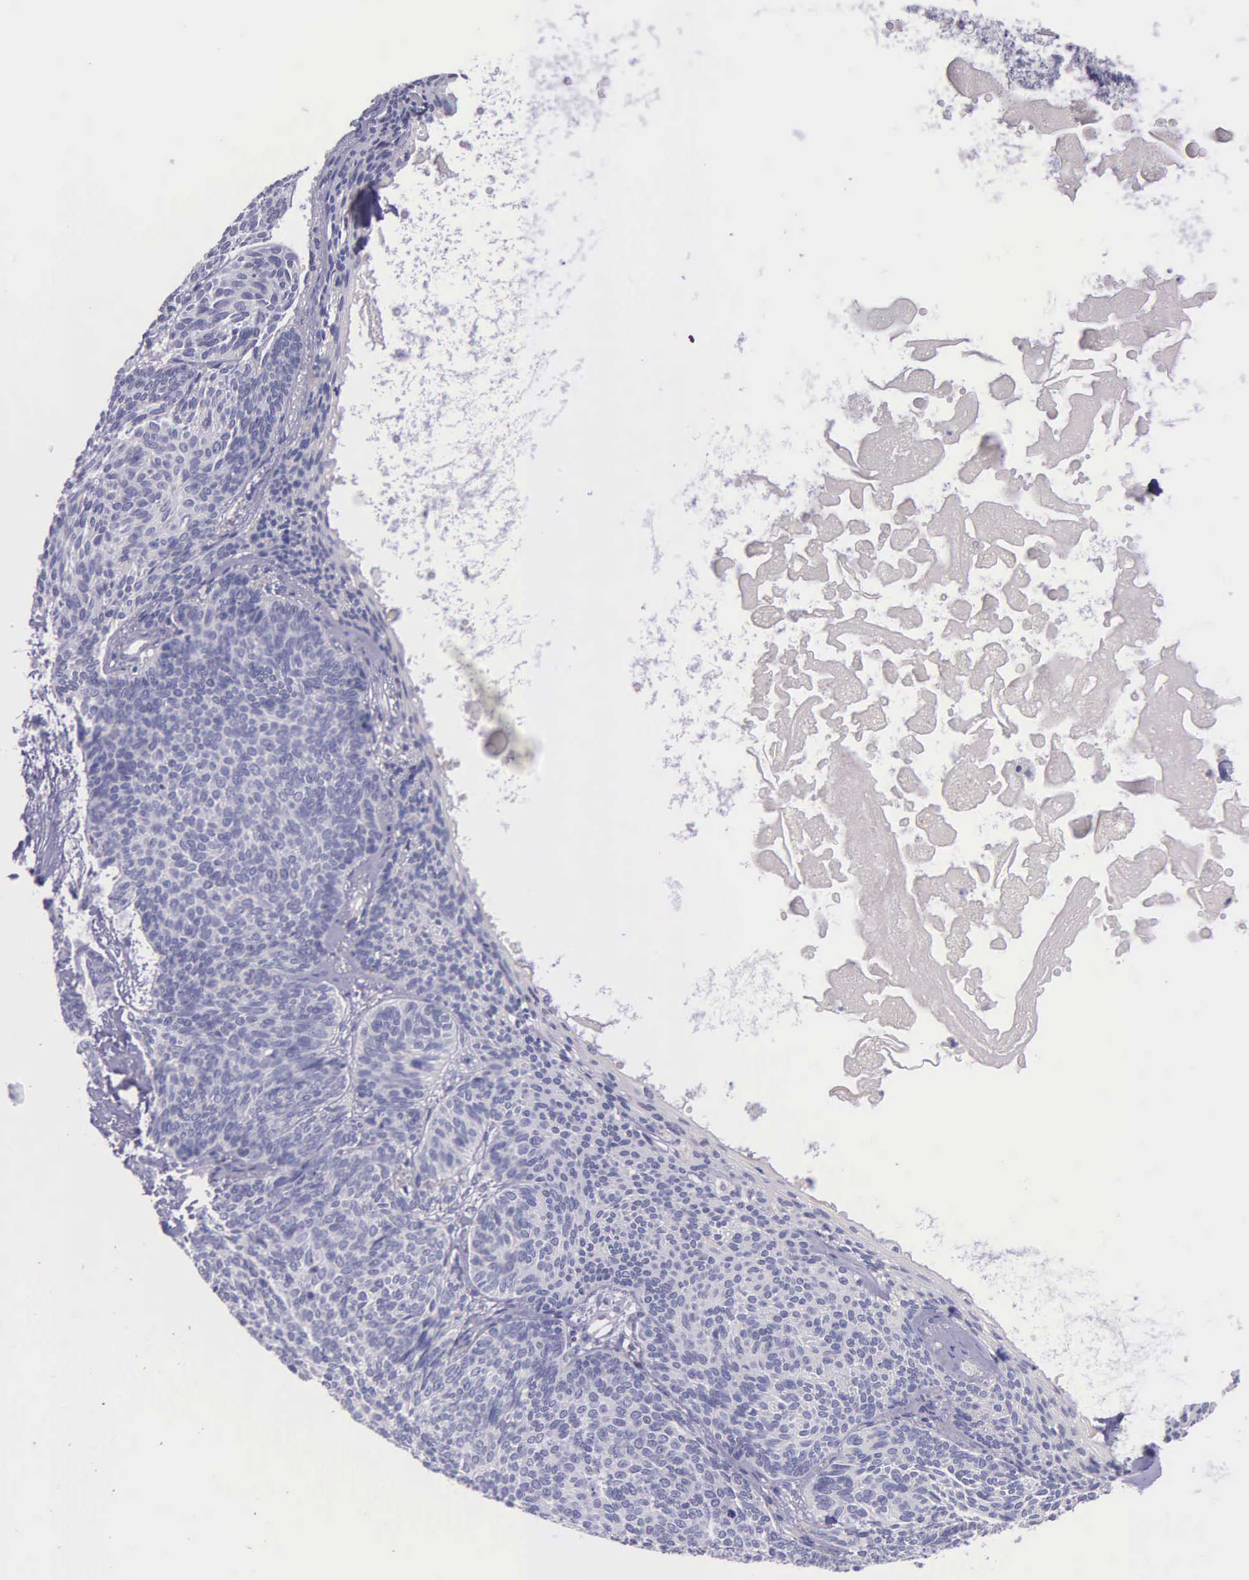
{"staining": {"intensity": "negative", "quantity": "none", "location": "none"}, "tissue": "skin cancer", "cell_type": "Tumor cells", "image_type": "cancer", "snomed": [{"axis": "morphology", "description": "Basal cell carcinoma"}, {"axis": "topography", "description": "Skin"}], "caption": "A histopathology image of human skin cancer (basal cell carcinoma) is negative for staining in tumor cells. Nuclei are stained in blue.", "gene": "THSD7A", "patient": {"sex": "male", "age": 84}}